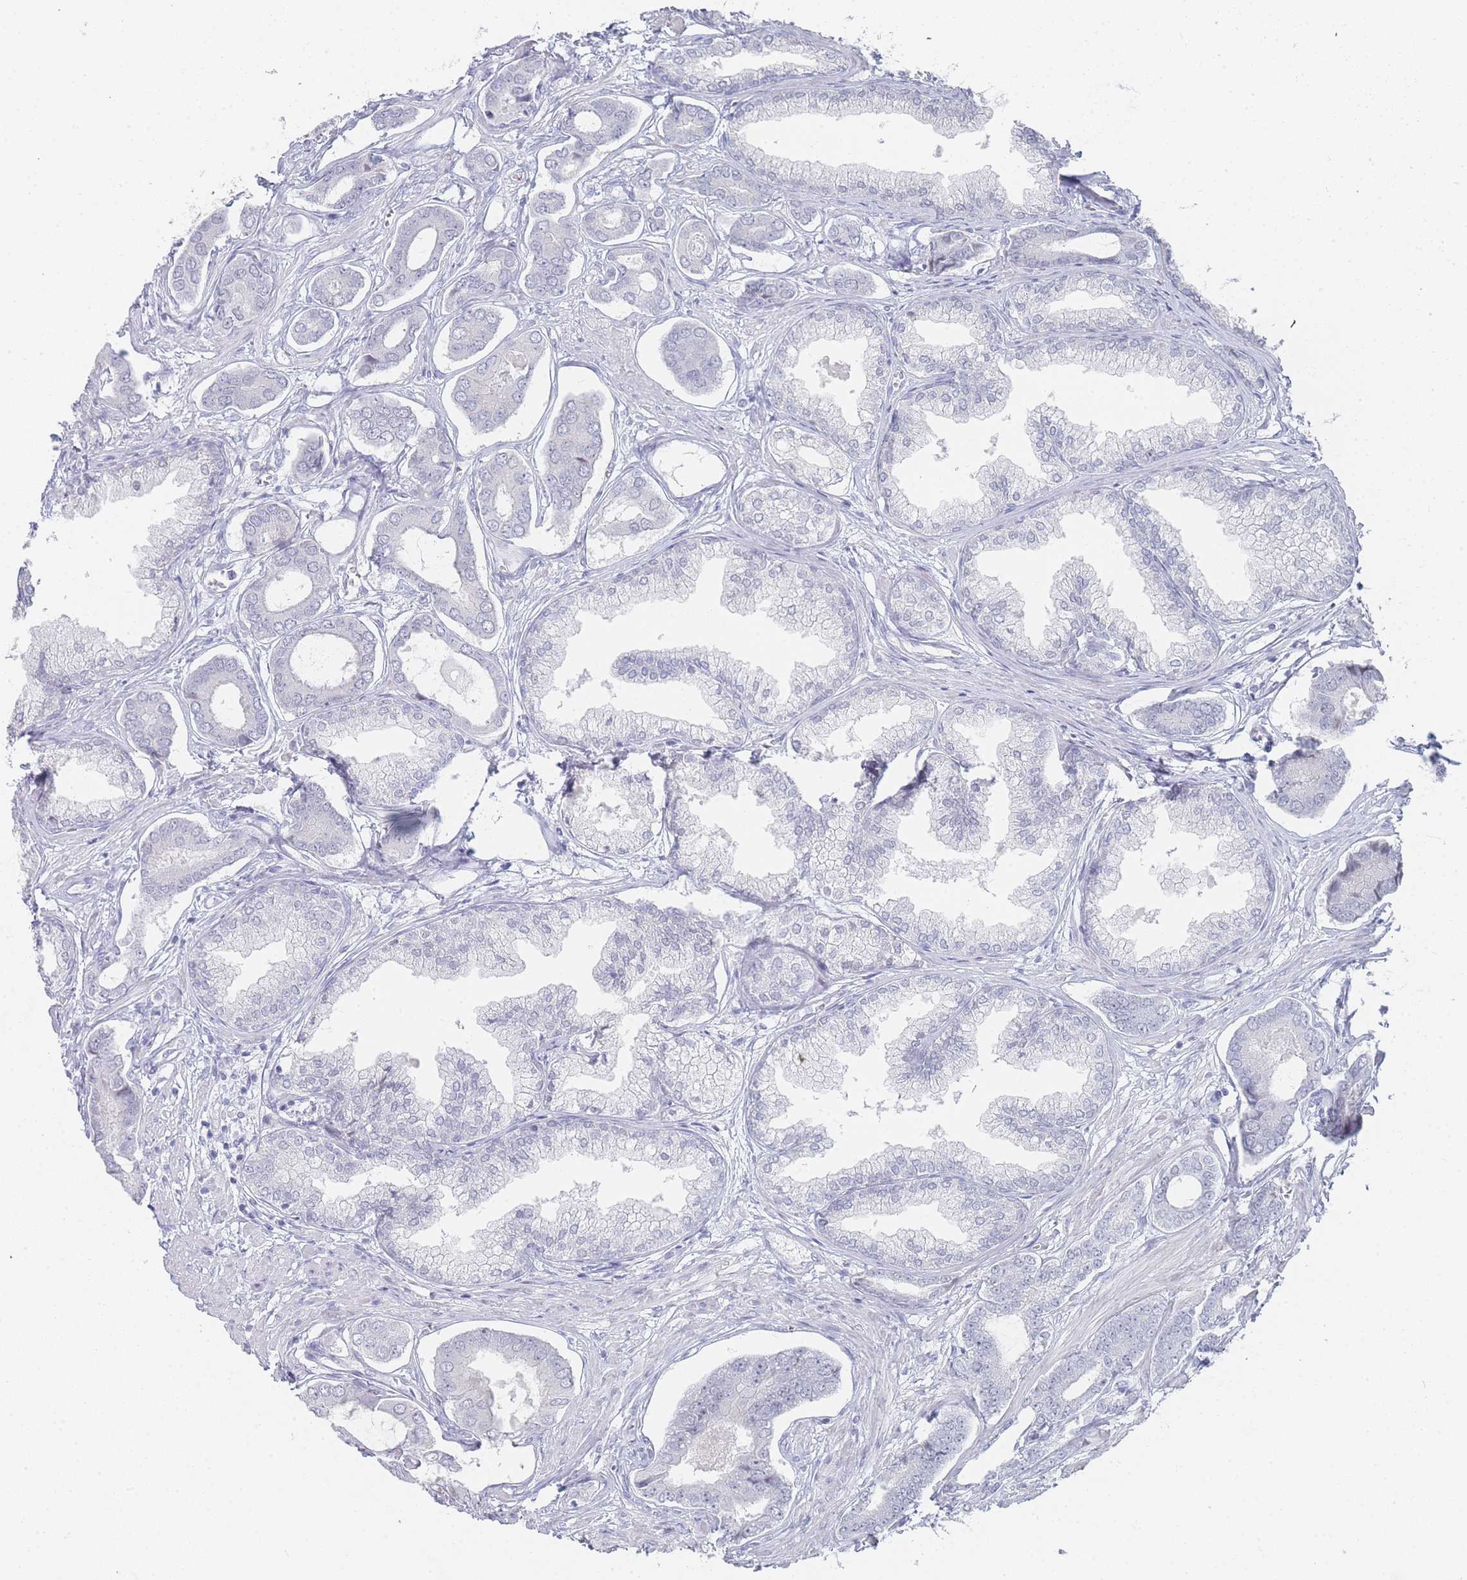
{"staining": {"intensity": "negative", "quantity": "none", "location": "none"}, "tissue": "prostate cancer", "cell_type": "Tumor cells", "image_type": "cancer", "snomed": [{"axis": "morphology", "description": "Adenocarcinoma, NOS"}, {"axis": "topography", "description": "Prostate and seminal vesicle, NOS"}], "caption": "This is an IHC image of human adenocarcinoma (prostate). There is no positivity in tumor cells.", "gene": "IMPG1", "patient": {"sex": "male", "age": 76}}